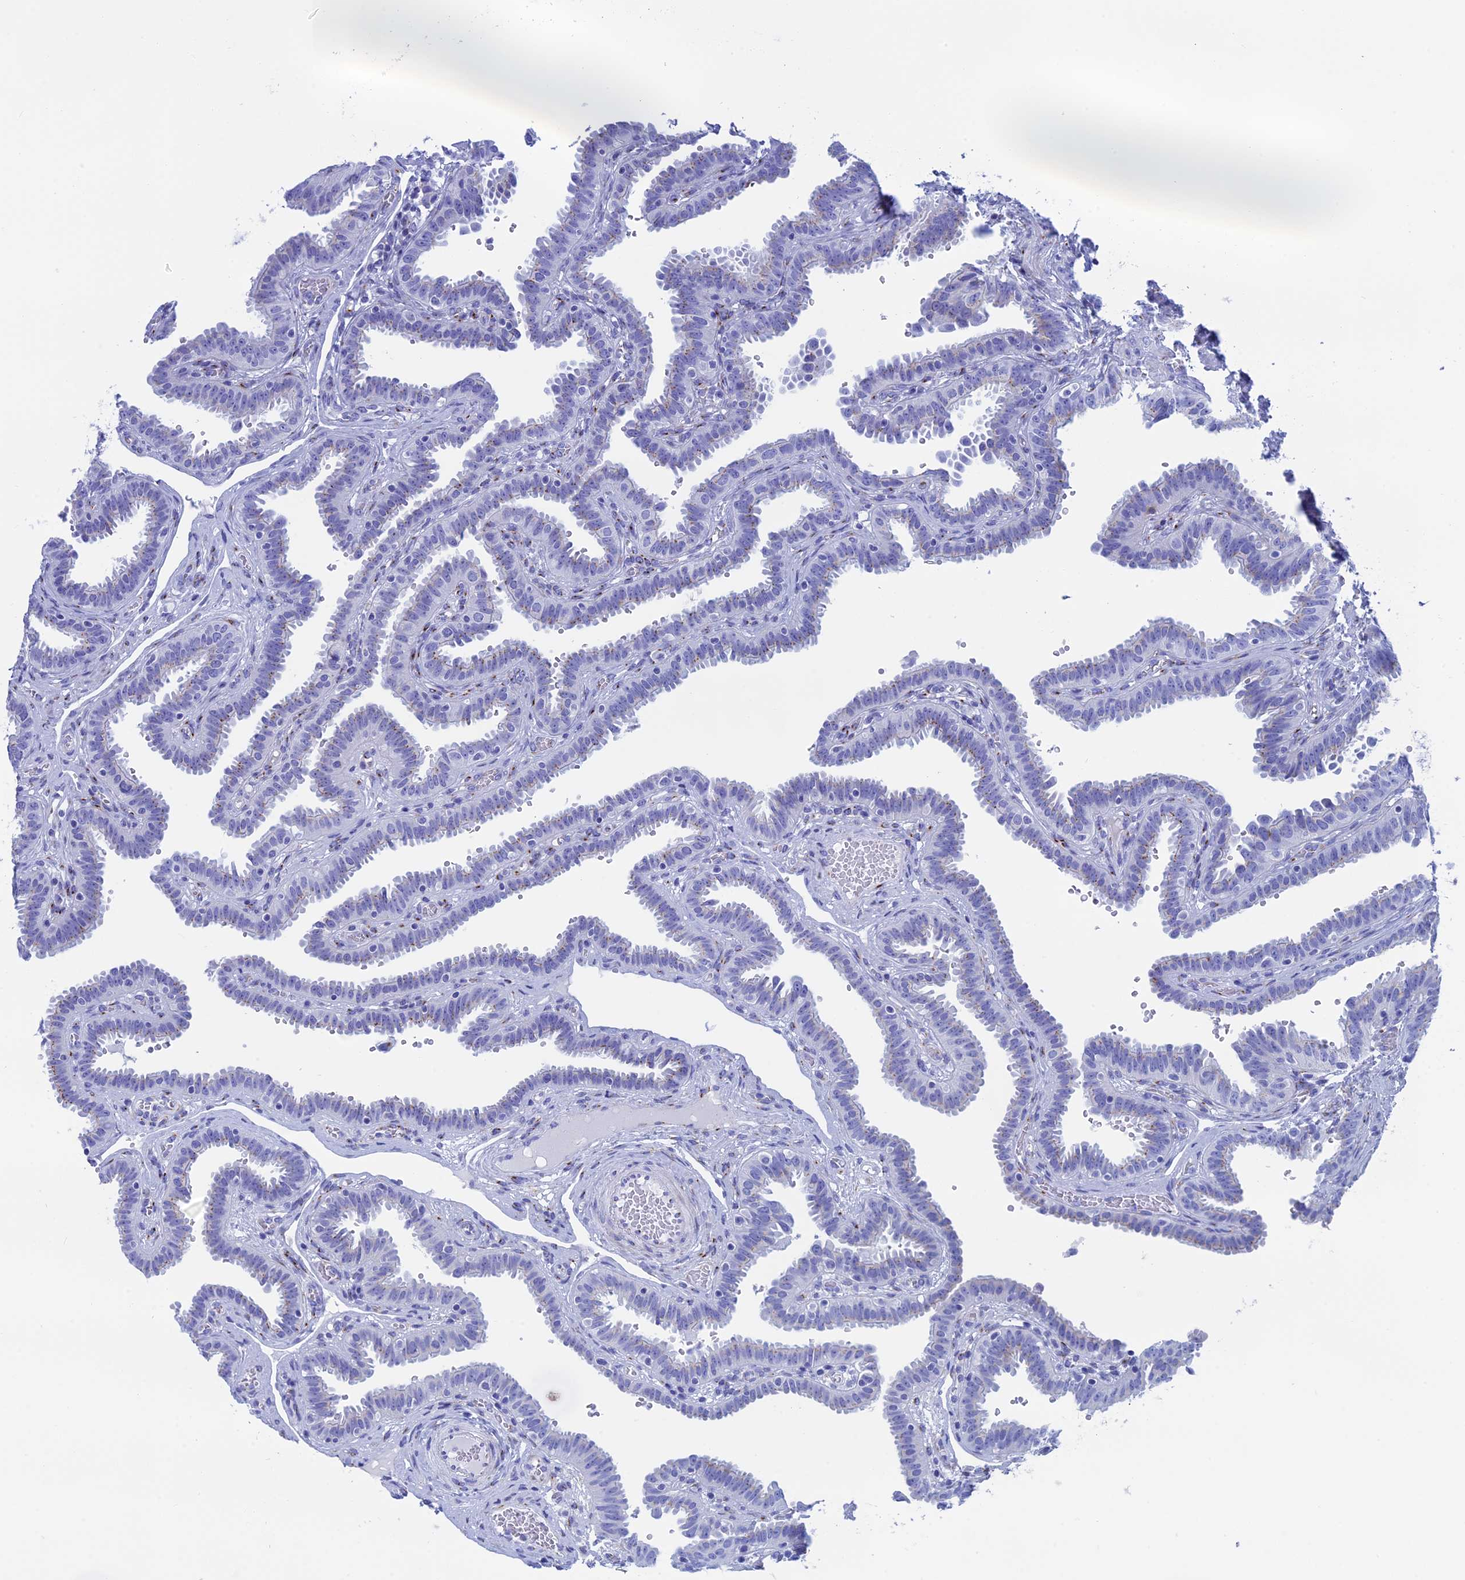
{"staining": {"intensity": "negative", "quantity": "none", "location": "none"}, "tissue": "fallopian tube", "cell_type": "Glandular cells", "image_type": "normal", "snomed": [{"axis": "morphology", "description": "Normal tissue, NOS"}, {"axis": "topography", "description": "Fallopian tube"}], "caption": "IHC micrograph of benign fallopian tube stained for a protein (brown), which displays no expression in glandular cells.", "gene": "ERICH4", "patient": {"sex": "female", "age": 37}}